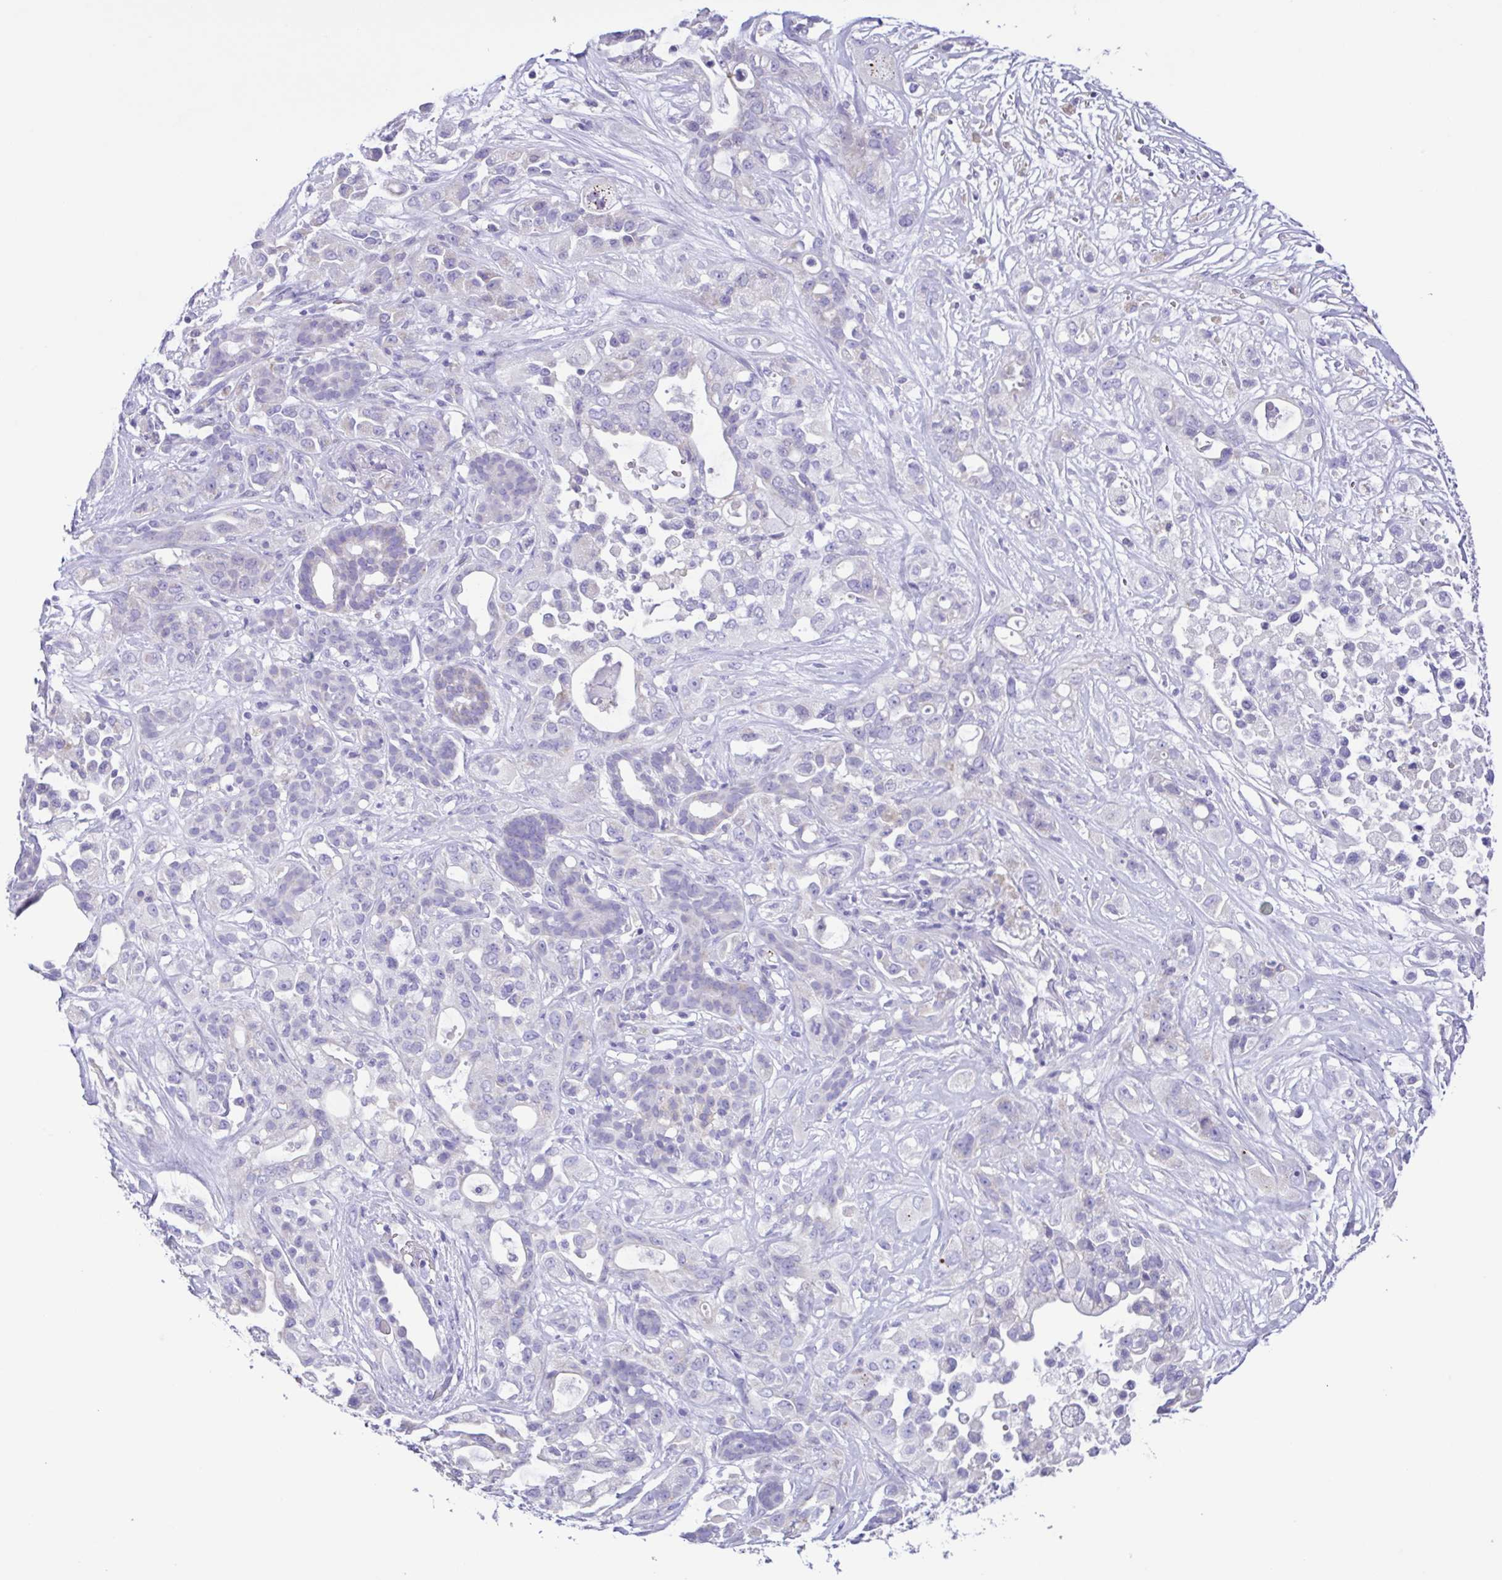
{"staining": {"intensity": "negative", "quantity": "none", "location": "none"}, "tissue": "pancreatic cancer", "cell_type": "Tumor cells", "image_type": "cancer", "snomed": [{"axis": "morphology", "description": "Adenocarcinoma, NOS"}, {"axis": "topography", "description": "Pancreas"}], "caption": "Tumor cells are negative for protein expression in human pancreatic cancer (adenocarcinoma).", "gene": "CD72", "patient": {"sex": "male", "age": 44}}